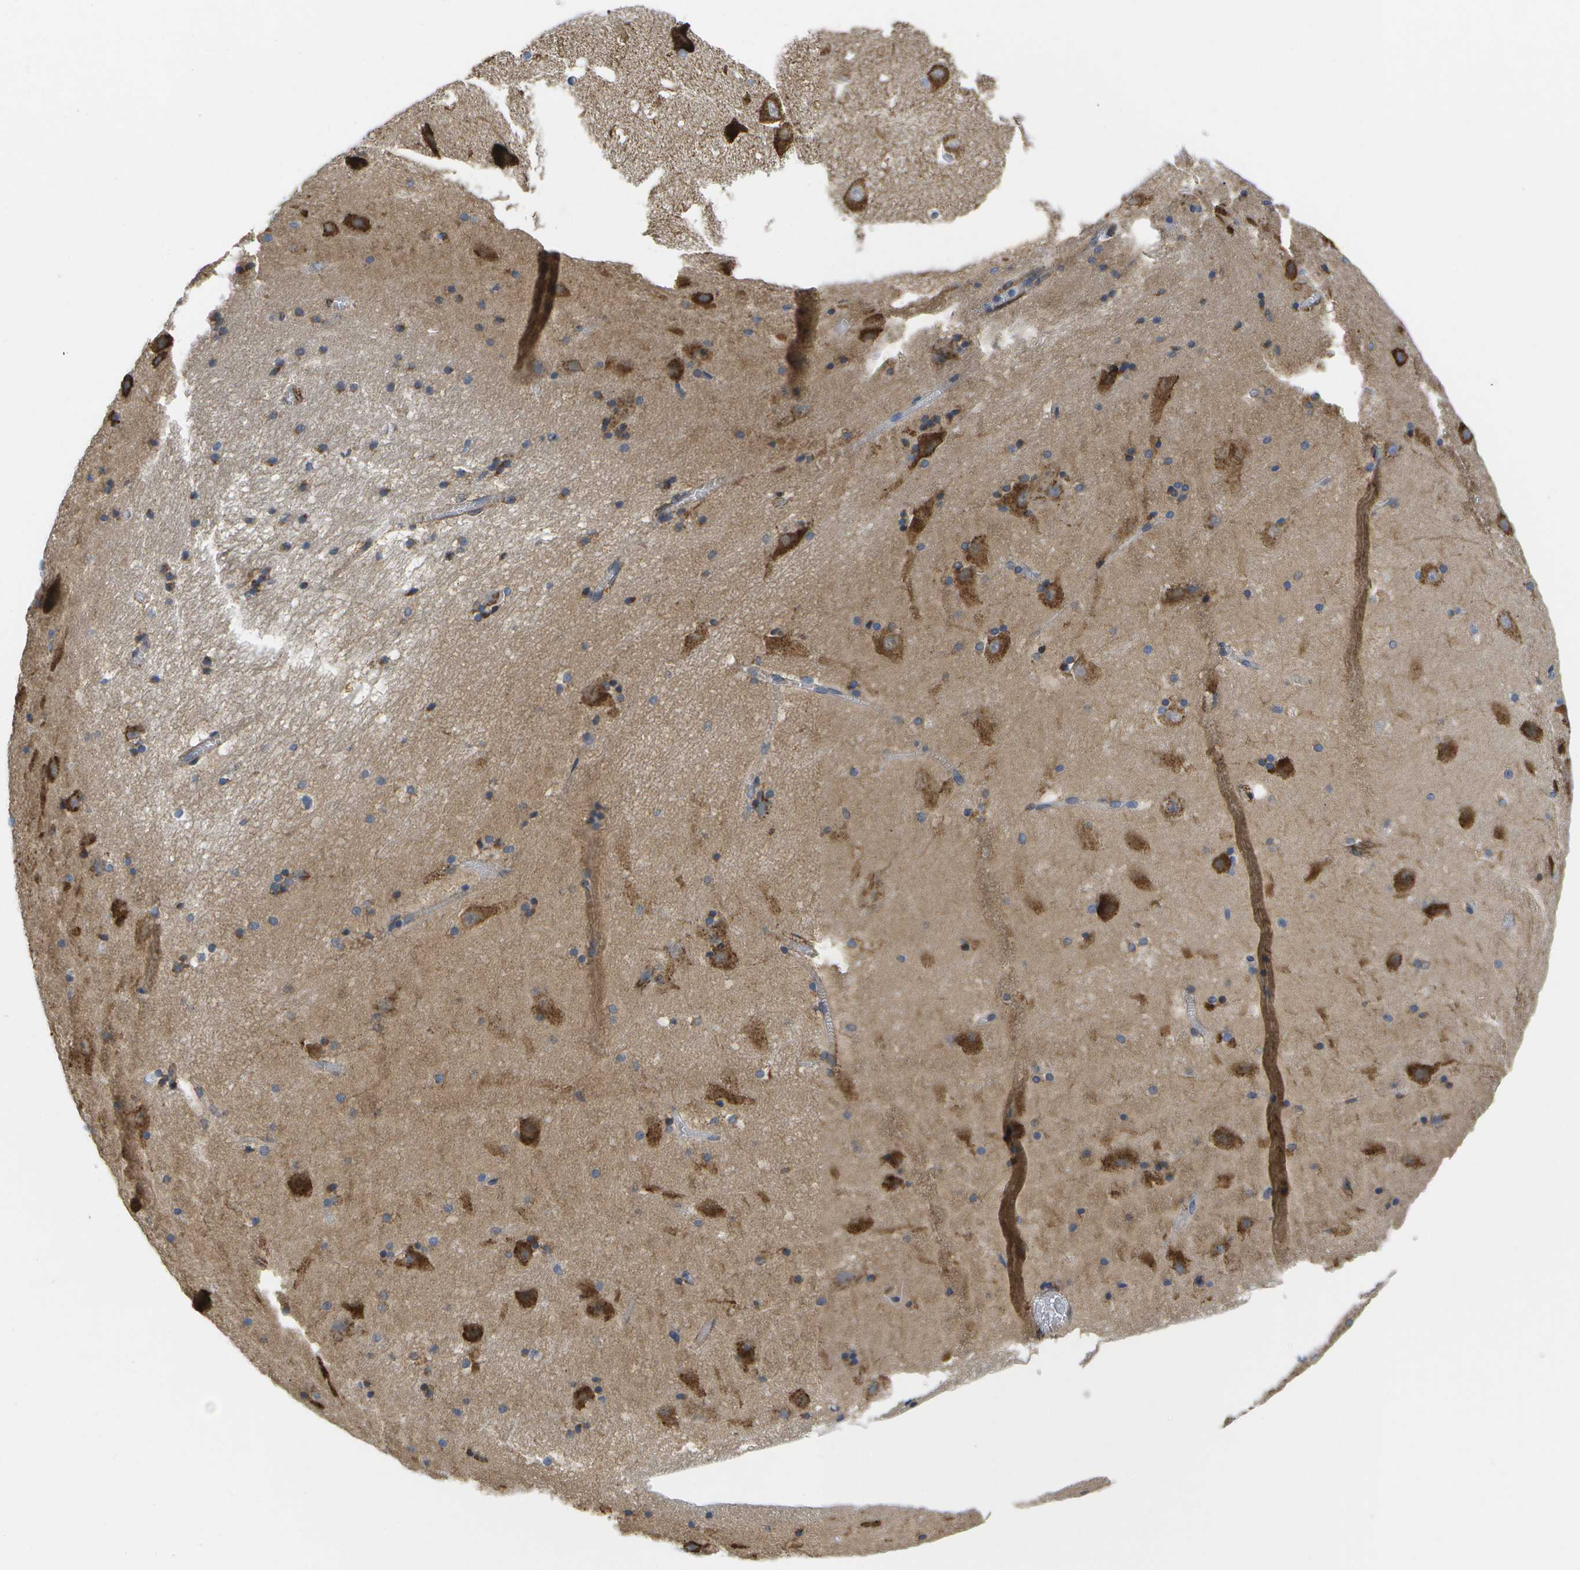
{"staining": {"intensity": "moderate", "quantity": "25%-75%", "location": "cytoplasmic/membranous"}, "tissue": "hippocampus", "cell_type": "Glial cells", "image_type": "normal", "snomed": [{"axis": "morphology", "description": "Normal tissue, NOS"}, {"axis": "topography", "description": "Hippocampus"}], "caption": "This histopathology image exhibits immunohistochemistry staining of benign hippocampus, with medium moderate cytoplasmic/membranous expression in about 25%-75% of glial cells.", "gene": "ZDHHC17", "patient": {"sex": "male", "age": 45}}